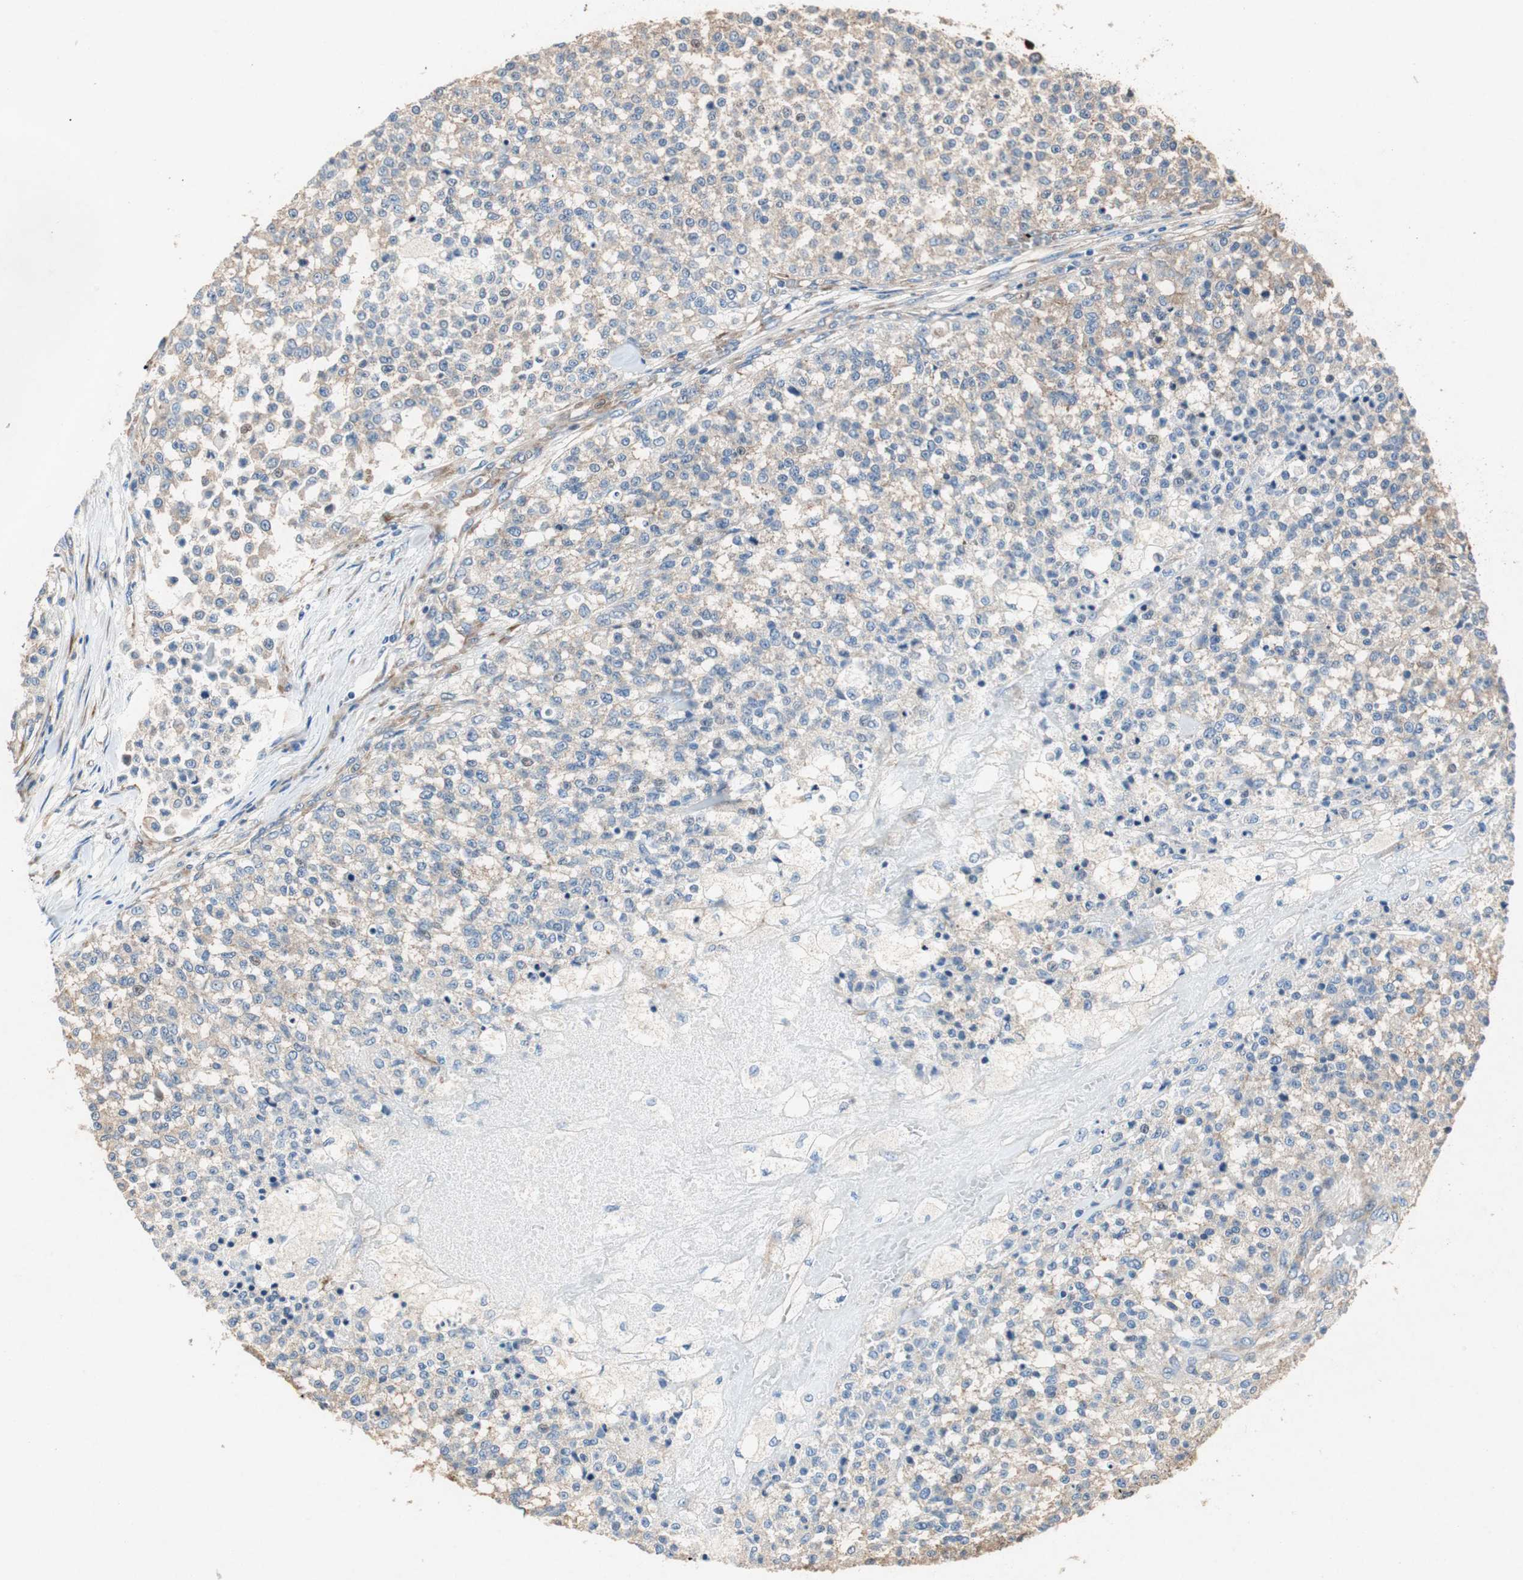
{"staining": {"intensity": "weak", "quantity": ">75%", "location": "cytoplasmic/membranous"}, "tissue": "testis cancer", "cell_type": "Tumor cells", "image_type": "cancer", "snomed": [{"axis": "morphology", "description": "Seminoma, NOS"}, {"axis": "topography", "description": "Testis"}], "caption": "Protein staining of testis seminoma tissue displays weak cytoplasmic/membranous positivity in about >75% of tumor cells.", "gene": "RPL35", "patient": {"sex": "male", "age": 59}}